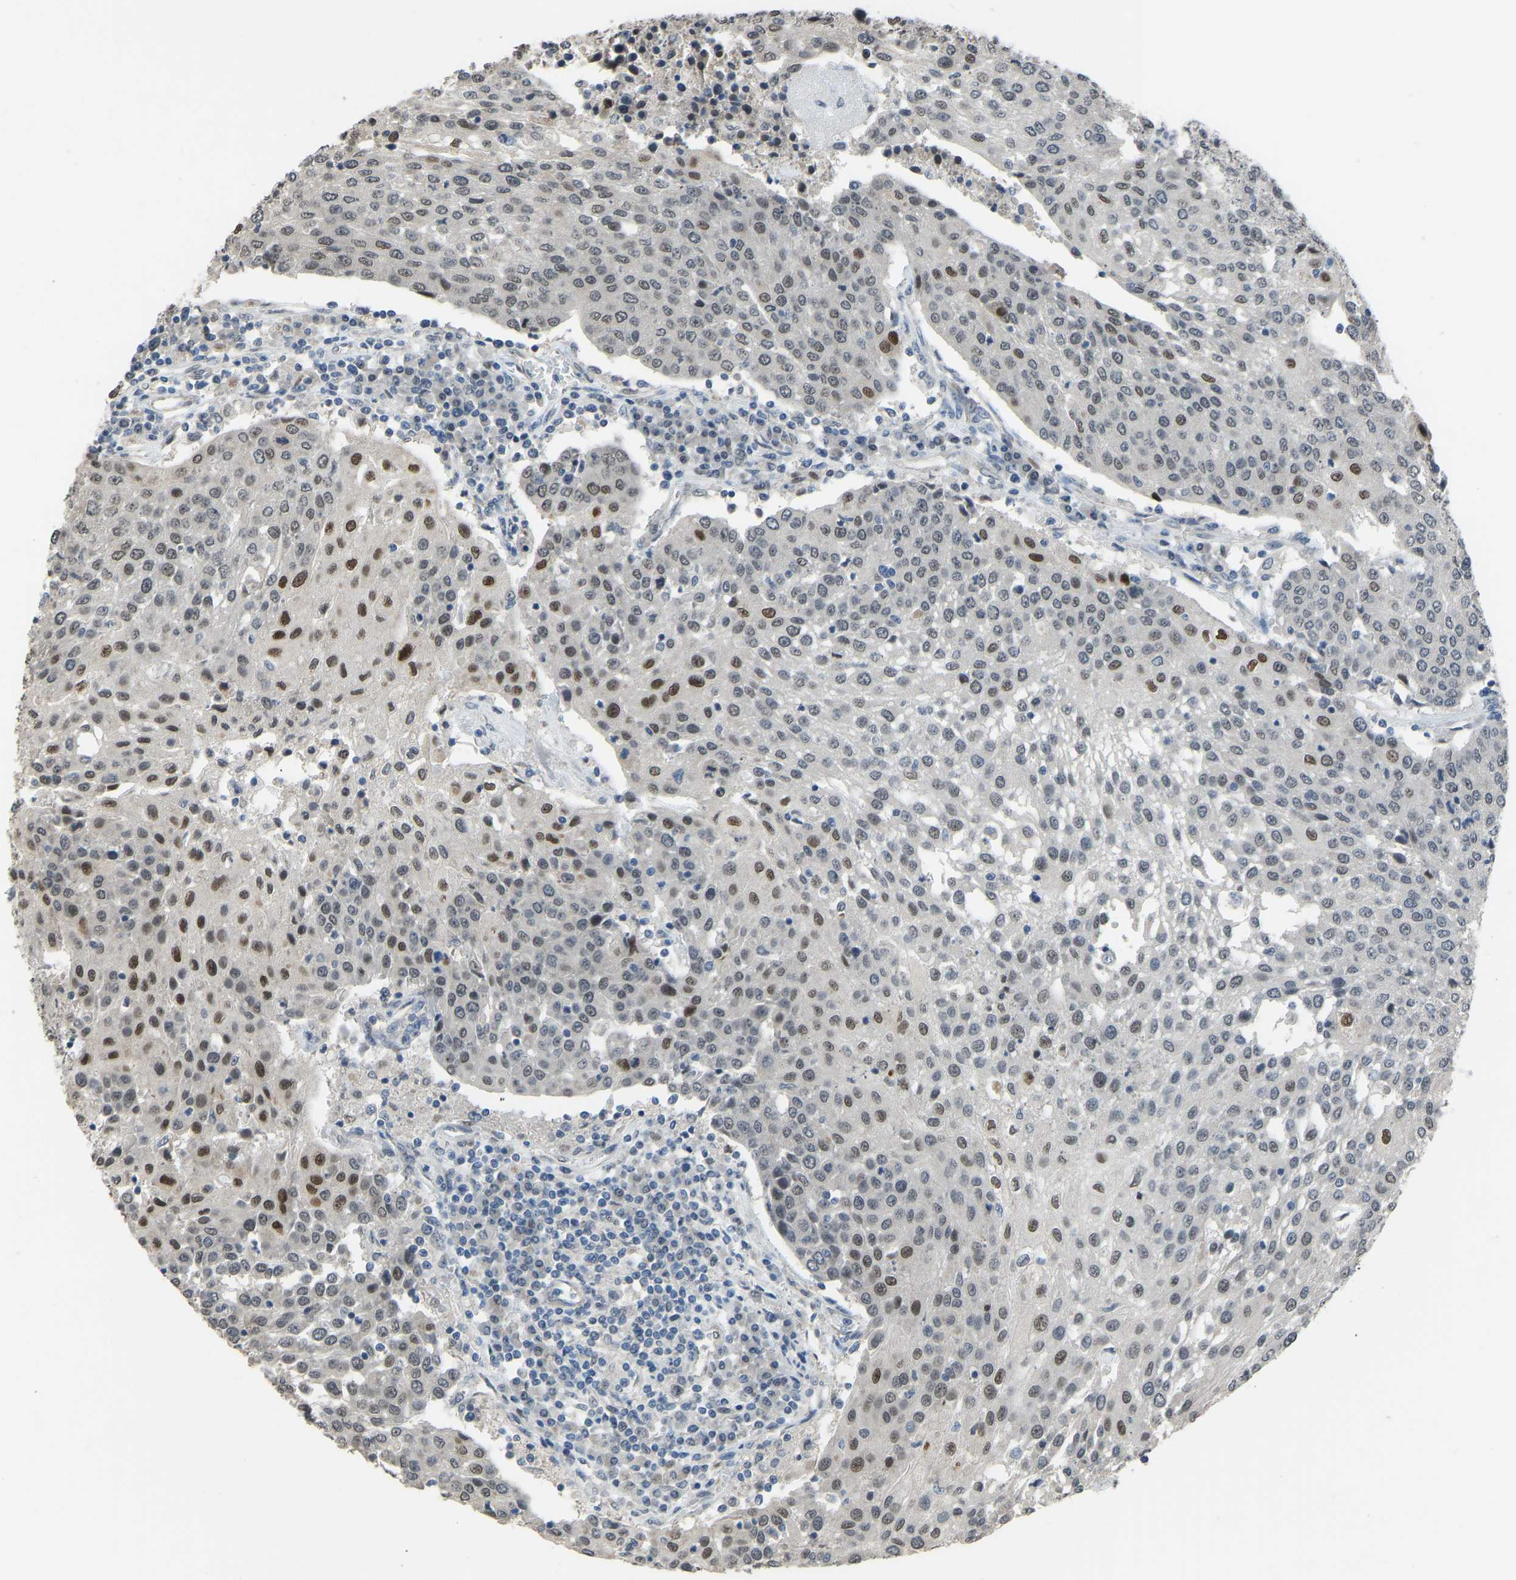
{"staining": {"intensity": "moderate", "quantity": "25%-75%", "location": "nuclear"}, "tissue": "urothelial cancer", "cell_type": "Tumor cells", "image_type": "cancer", "snomed": [{"axis": "morphology", "description": "Urothelial carcinoma, High grade"}, {"axis": "topography", "description": "Urinary bladder"}], "caption": "Urothelial carcinoma (high-grade) was stained to show a protein in brown. There is medium levels of moderate nuclear staining in approximately 25%-75% of tumor cells. The staining was performed using DAB, with brown indicating positive protein expression. Nuclei are stained blue with hematoxylin.", "gene": "KPNA6", "patient": {"sex": "female", "age": 85}}